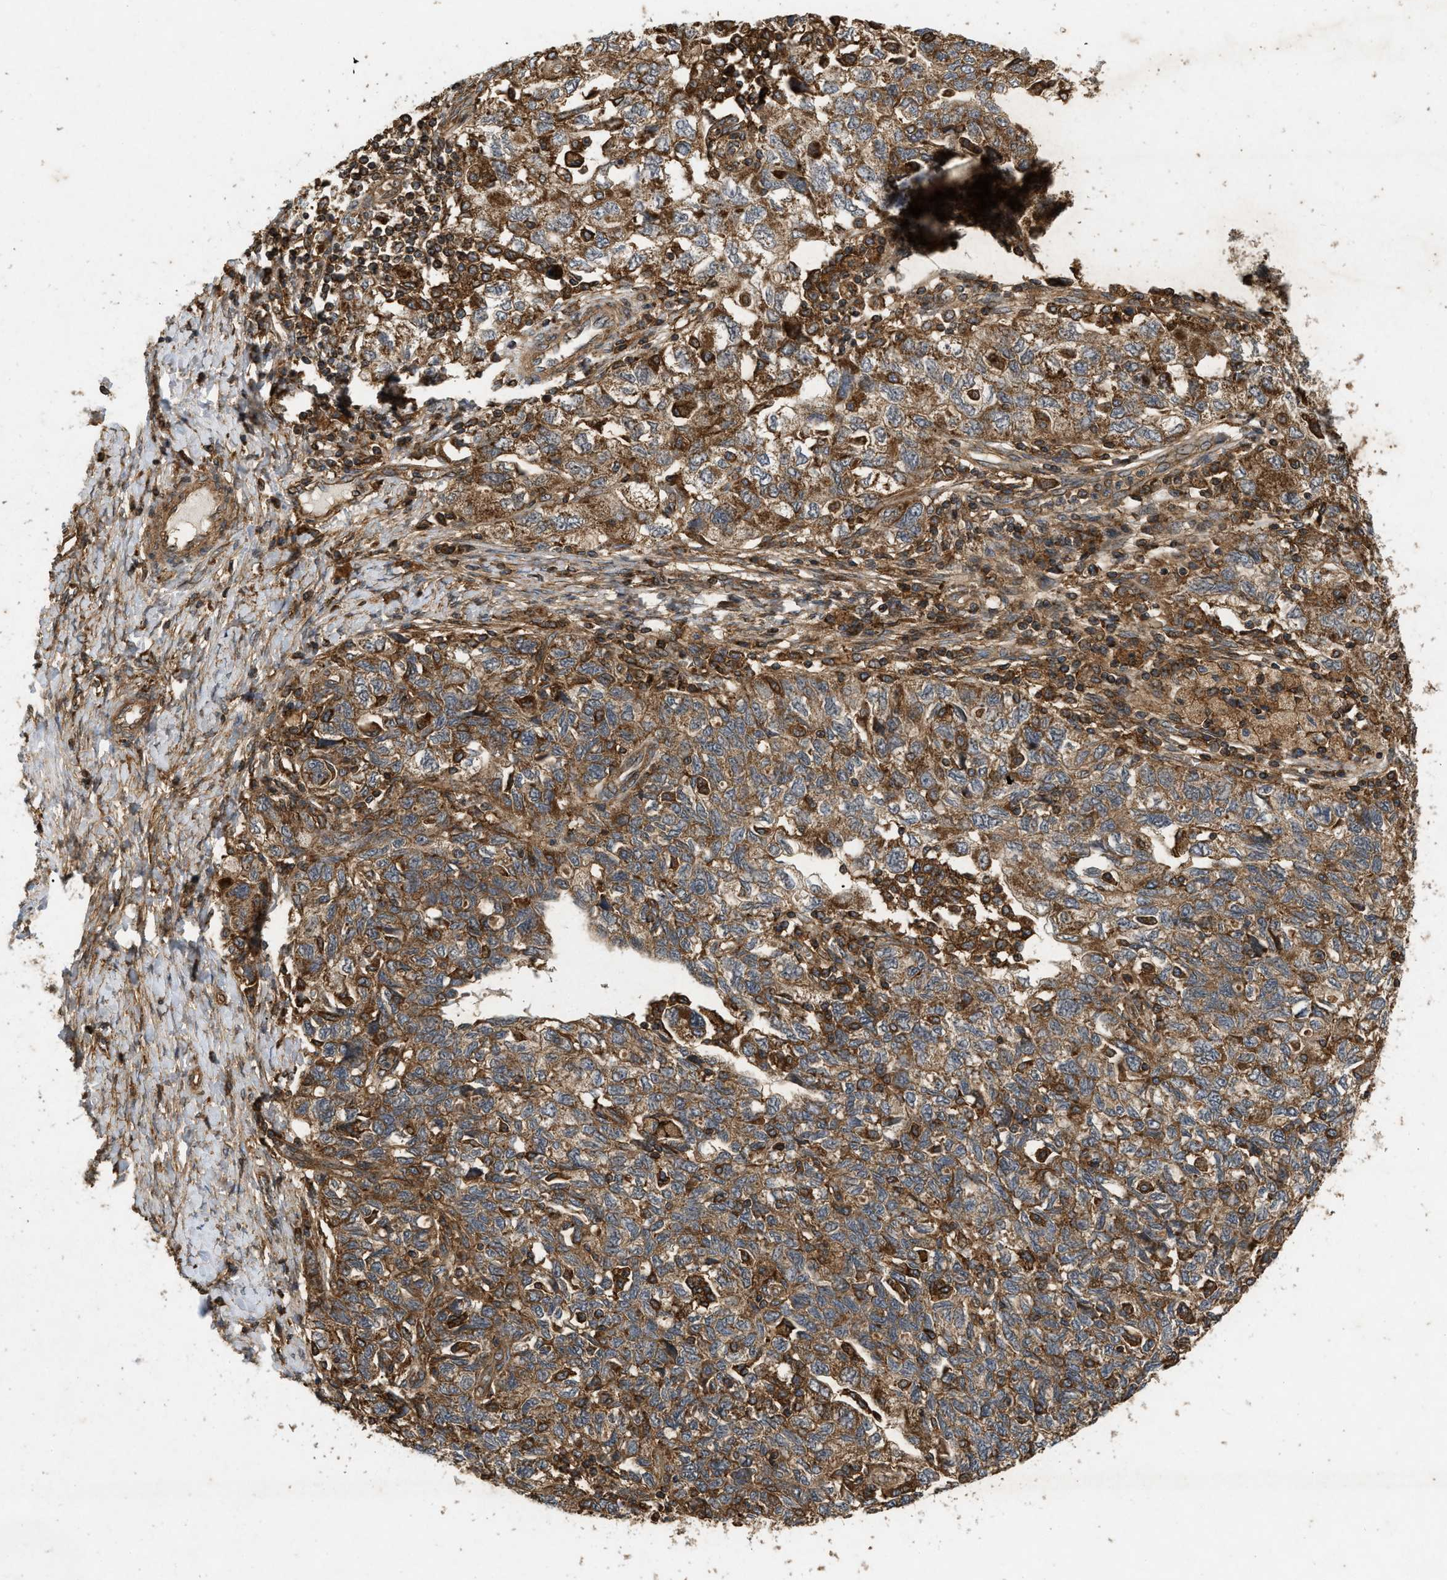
{"staining": {"intensity": "moderate", "quantity": ">75%", "location": "cytoplasmic/membranous"}, "tissue": "ovarian cancer", "cell_type": "Tumor cells", "image_type": "cancer", "snomed": [{"axis": "morphology", "description": "Carcinoma, NOS"}, {"axis": "morphology", "description": "Cystadenocarcinoma, serous, NOS"}, {"axis": "topography", "description": "Ovary"}], "caption": "Protein staining demonstrates moderate cytoplasmic/membranous positivity in approximately >75% of tumor cells in ovarian cancer.", "gene": "GNB4", "patient": {"sex": "female", "age": 69}}